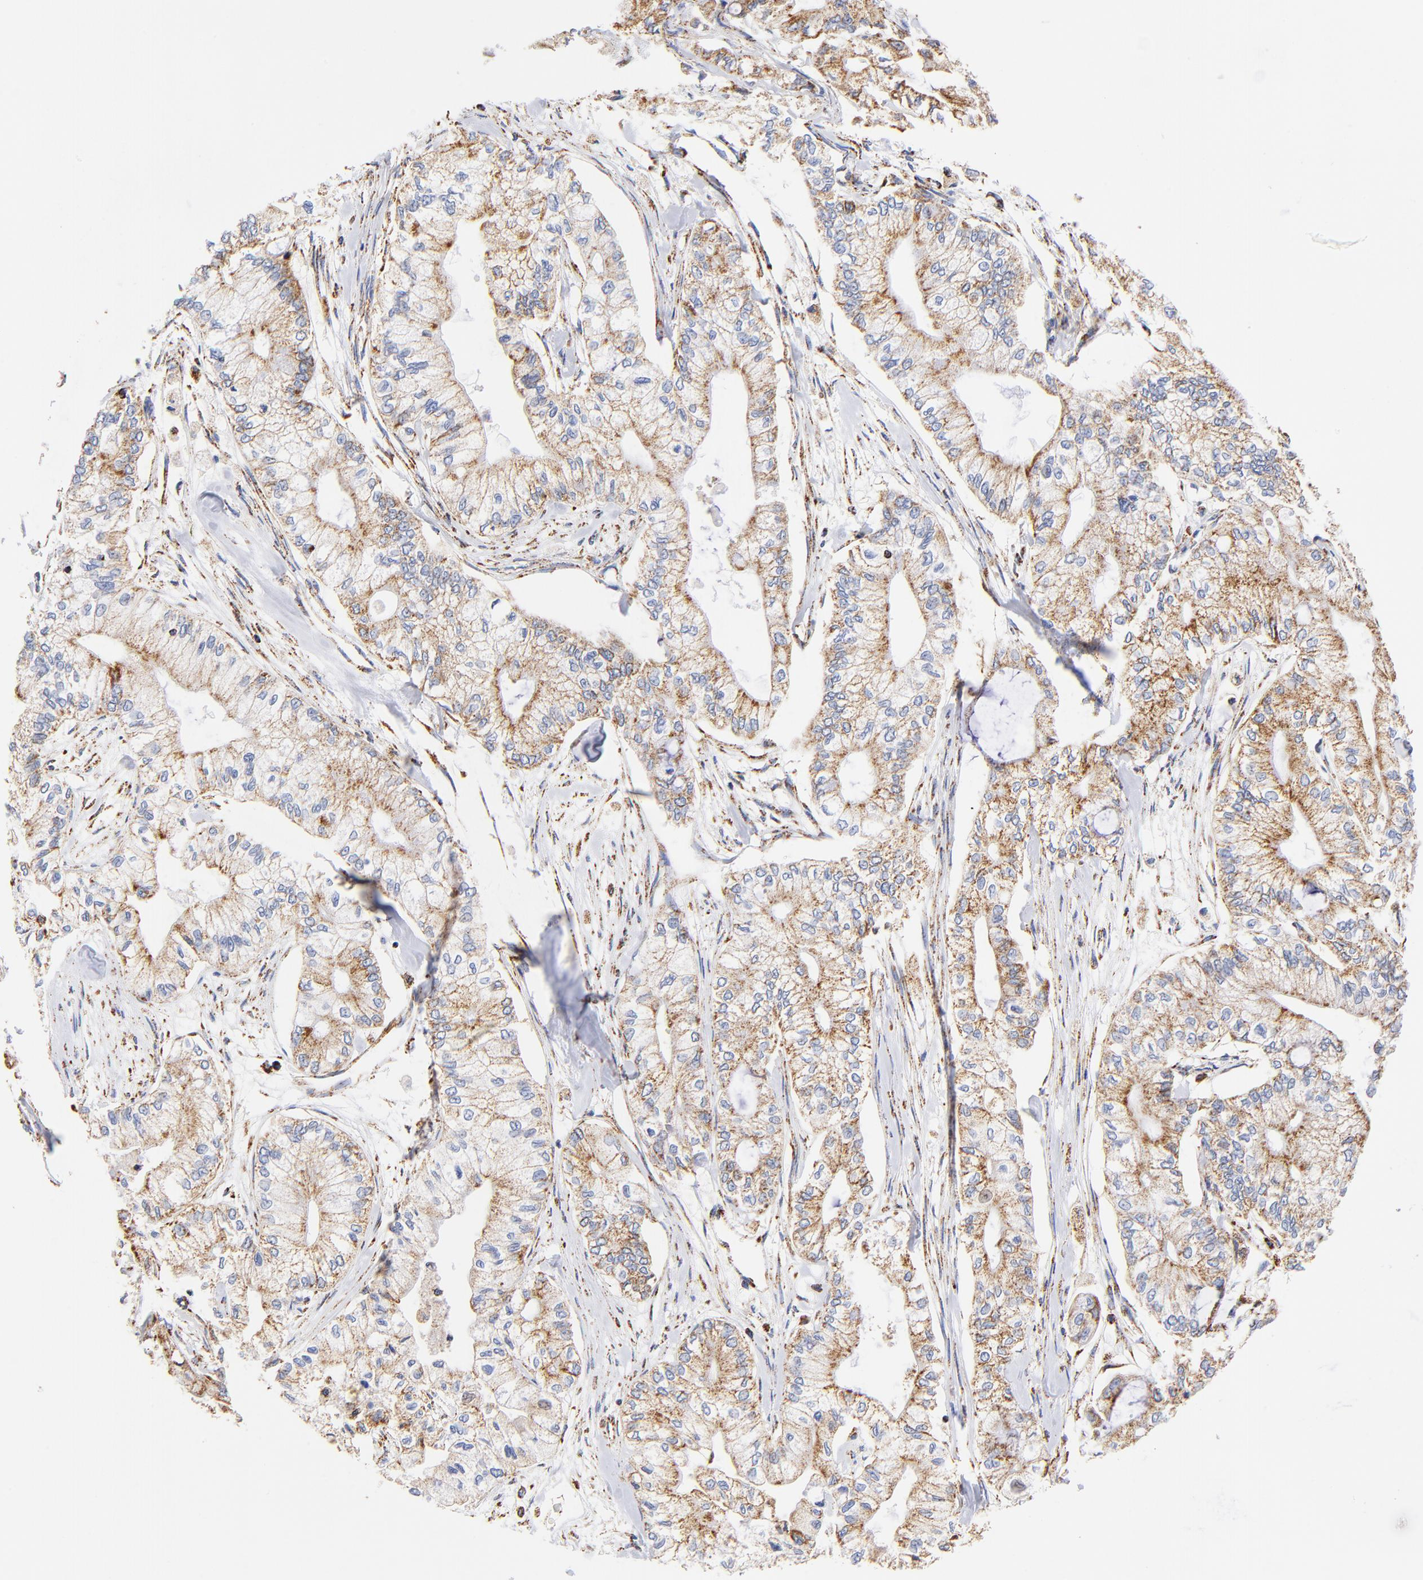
{"staining": {"intensity": "moderate", "quantity": ">75%", "location": "cytoplasmic/membranous"}, "tissue": "pancreatic cancer", "cell_type": "Tumor cells", "image_type": "cancer", "snomed": [{"axis": "morphology", "description": "Adenocarcinoma, NOS"}, {"axis": "topography", "description": "Pancreas"}], "caption": "Pancreatic cancer stained with a brown dye demonstrates moderate cytoplasmic/membranous positive positivity in approximately >75% of tumor cells.", "gene": "ATP5F1D", "patient": {"sex": "male", "age": 79}}